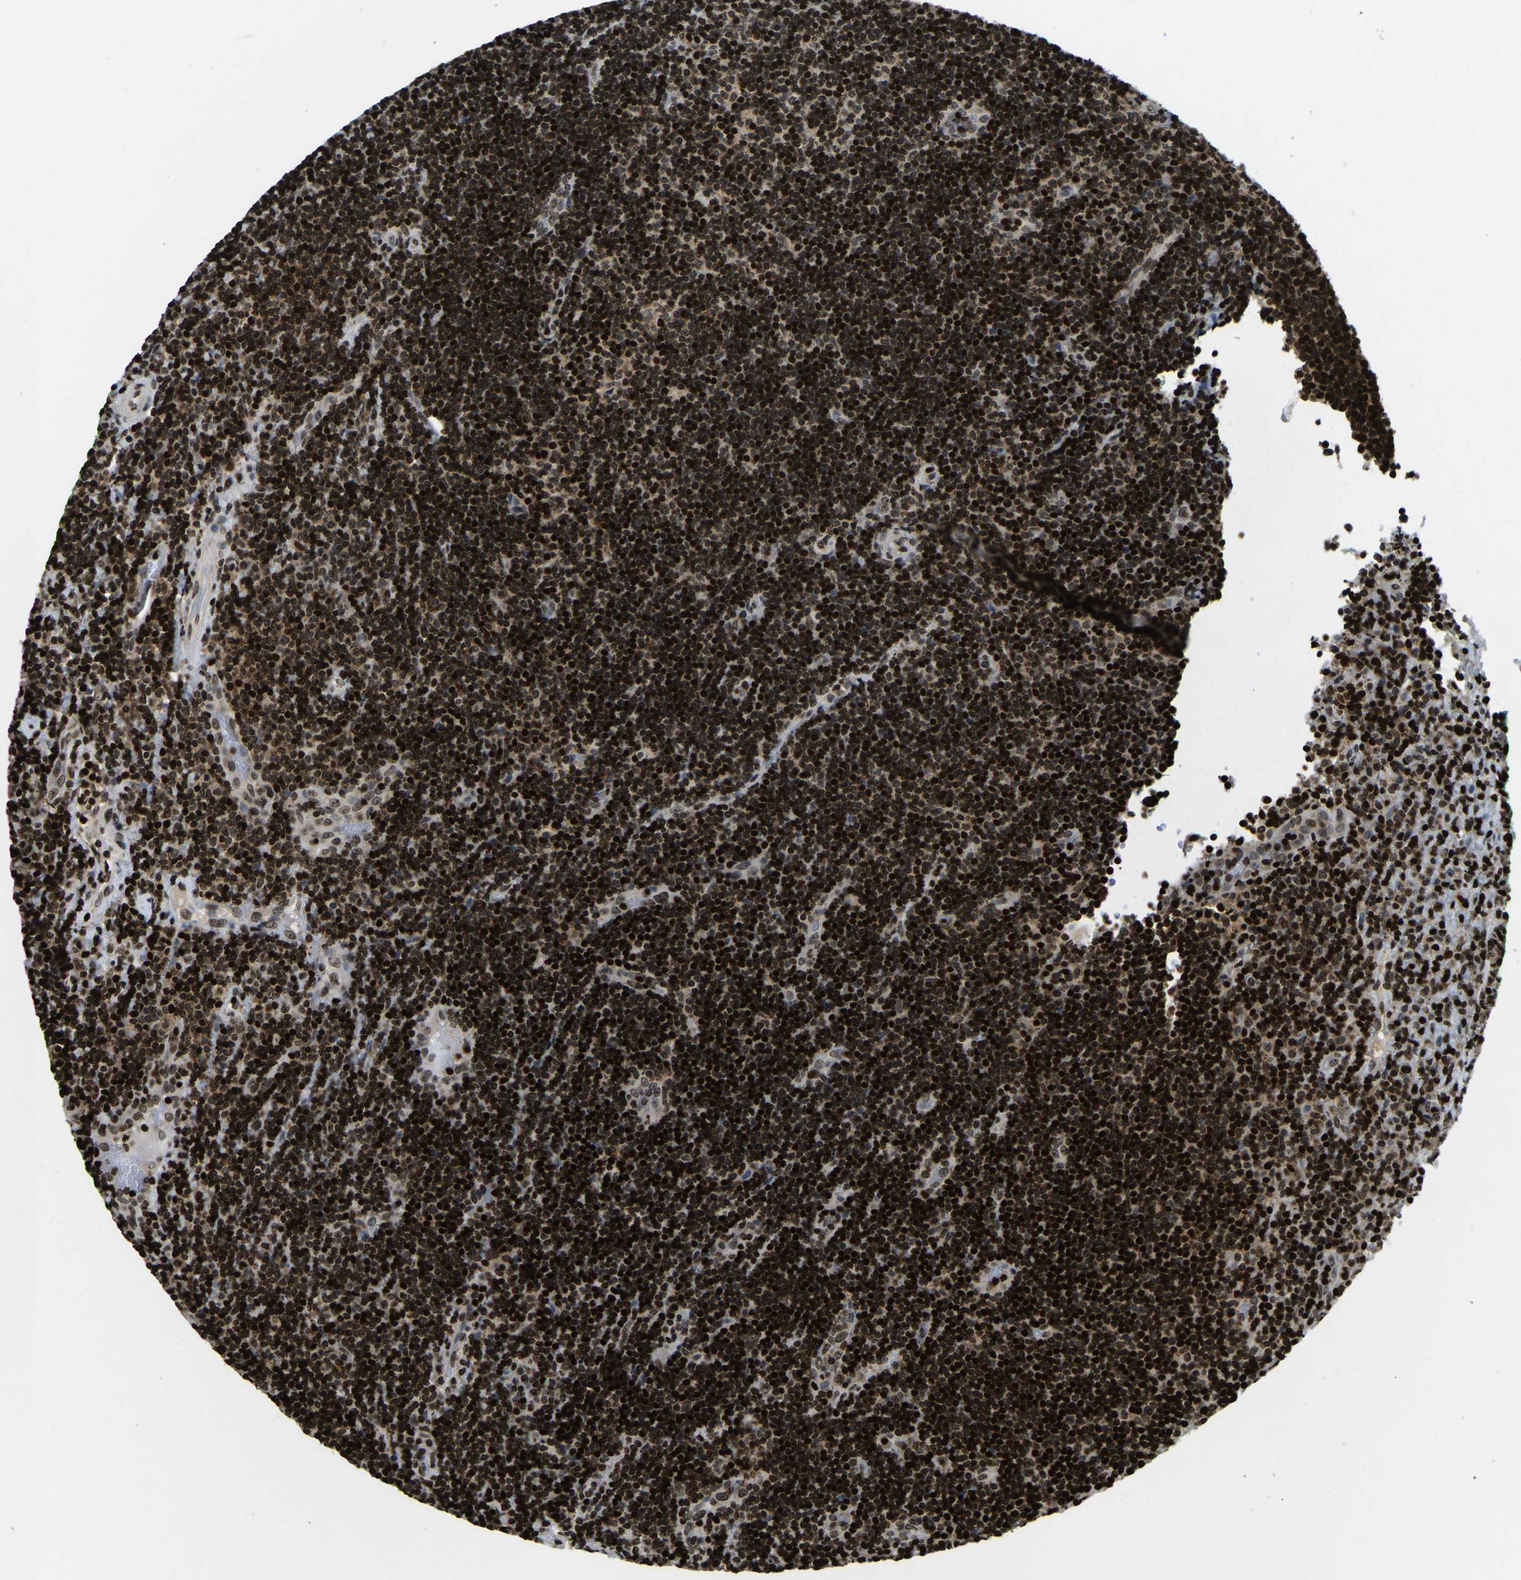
{"staining": {"intensity": "strong", "quantity": ">75%", "location": "nuclear"}, "tissue": "lymphoma", "cell_type": "Tumor cells", "image_type": "cancer", "snomed": [{"axis": "morphology", "description": "Malignant lymphoma, non-Hodgkin's type, High grade"}, {"axis": "topography", "description": "Tonsil"}], "caption": "A high amount of strong nuclear staining is appreciated in about >75% of tumor cells in high-grade malignant lymphoma, non-Hodgkin's type tissue.", "gene": "LRRC61", "patient": {"sex": "female", "age": 36}}